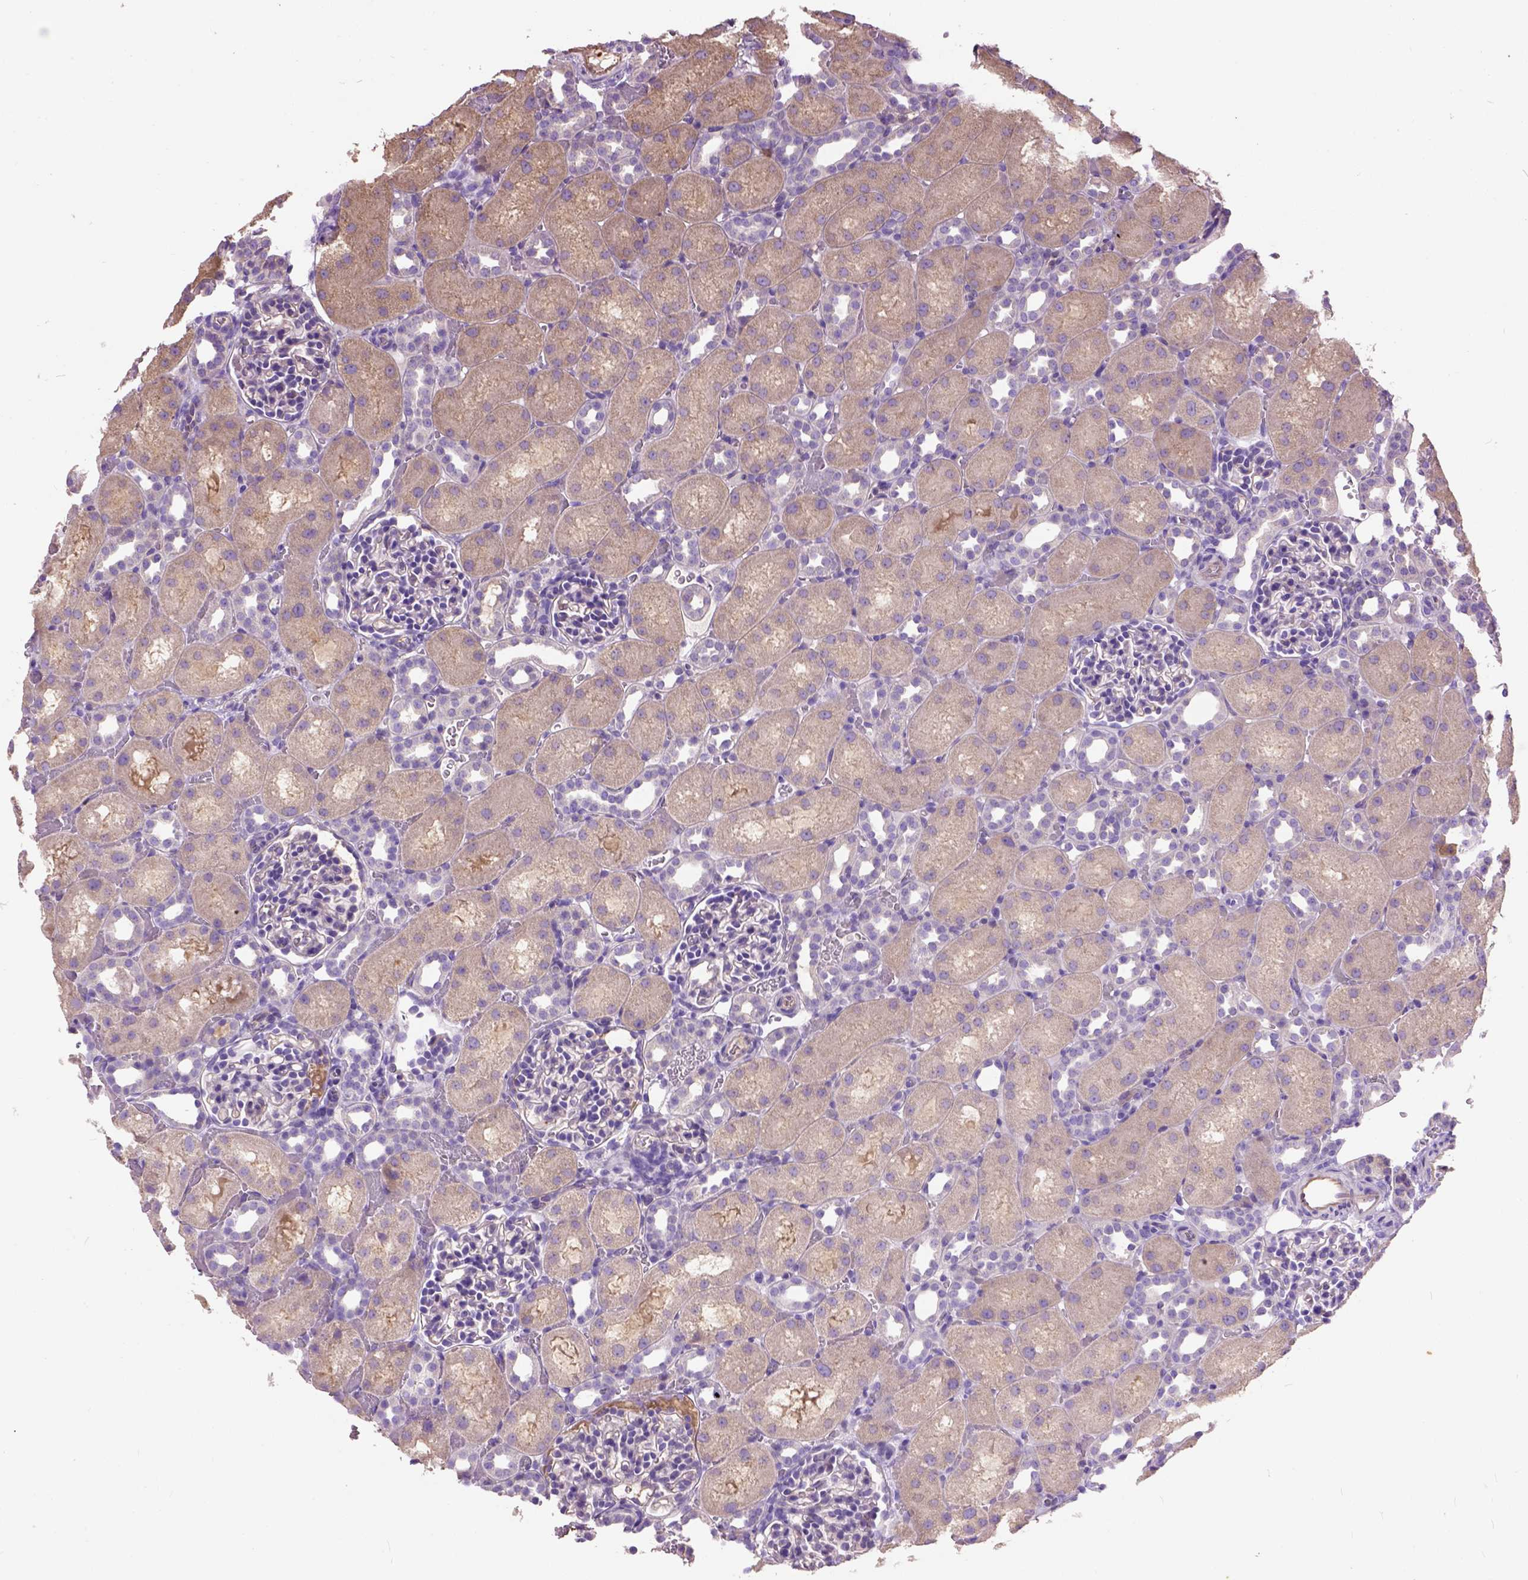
{"staining": {"intensity": "weak", "quantity": "<25%", "location": "cytoplasmic/membranous"}, "tissue": "kidney", "cell_type": "Cells in glomeruli", "image_type": "normal", "snomed": [{"axis": "morphology", "description": "Normal tissue, NOS"}, {"axis": "topography", "description": "Kidney"}], "caption": "Immunohistochemistry photomicrograph of benign kidney: human kidney stained with DAB displays no significant protein expression in cells in glomeruli.", "gene": "SEMA4F", "patient": {"sex": "male", "age": 1}}